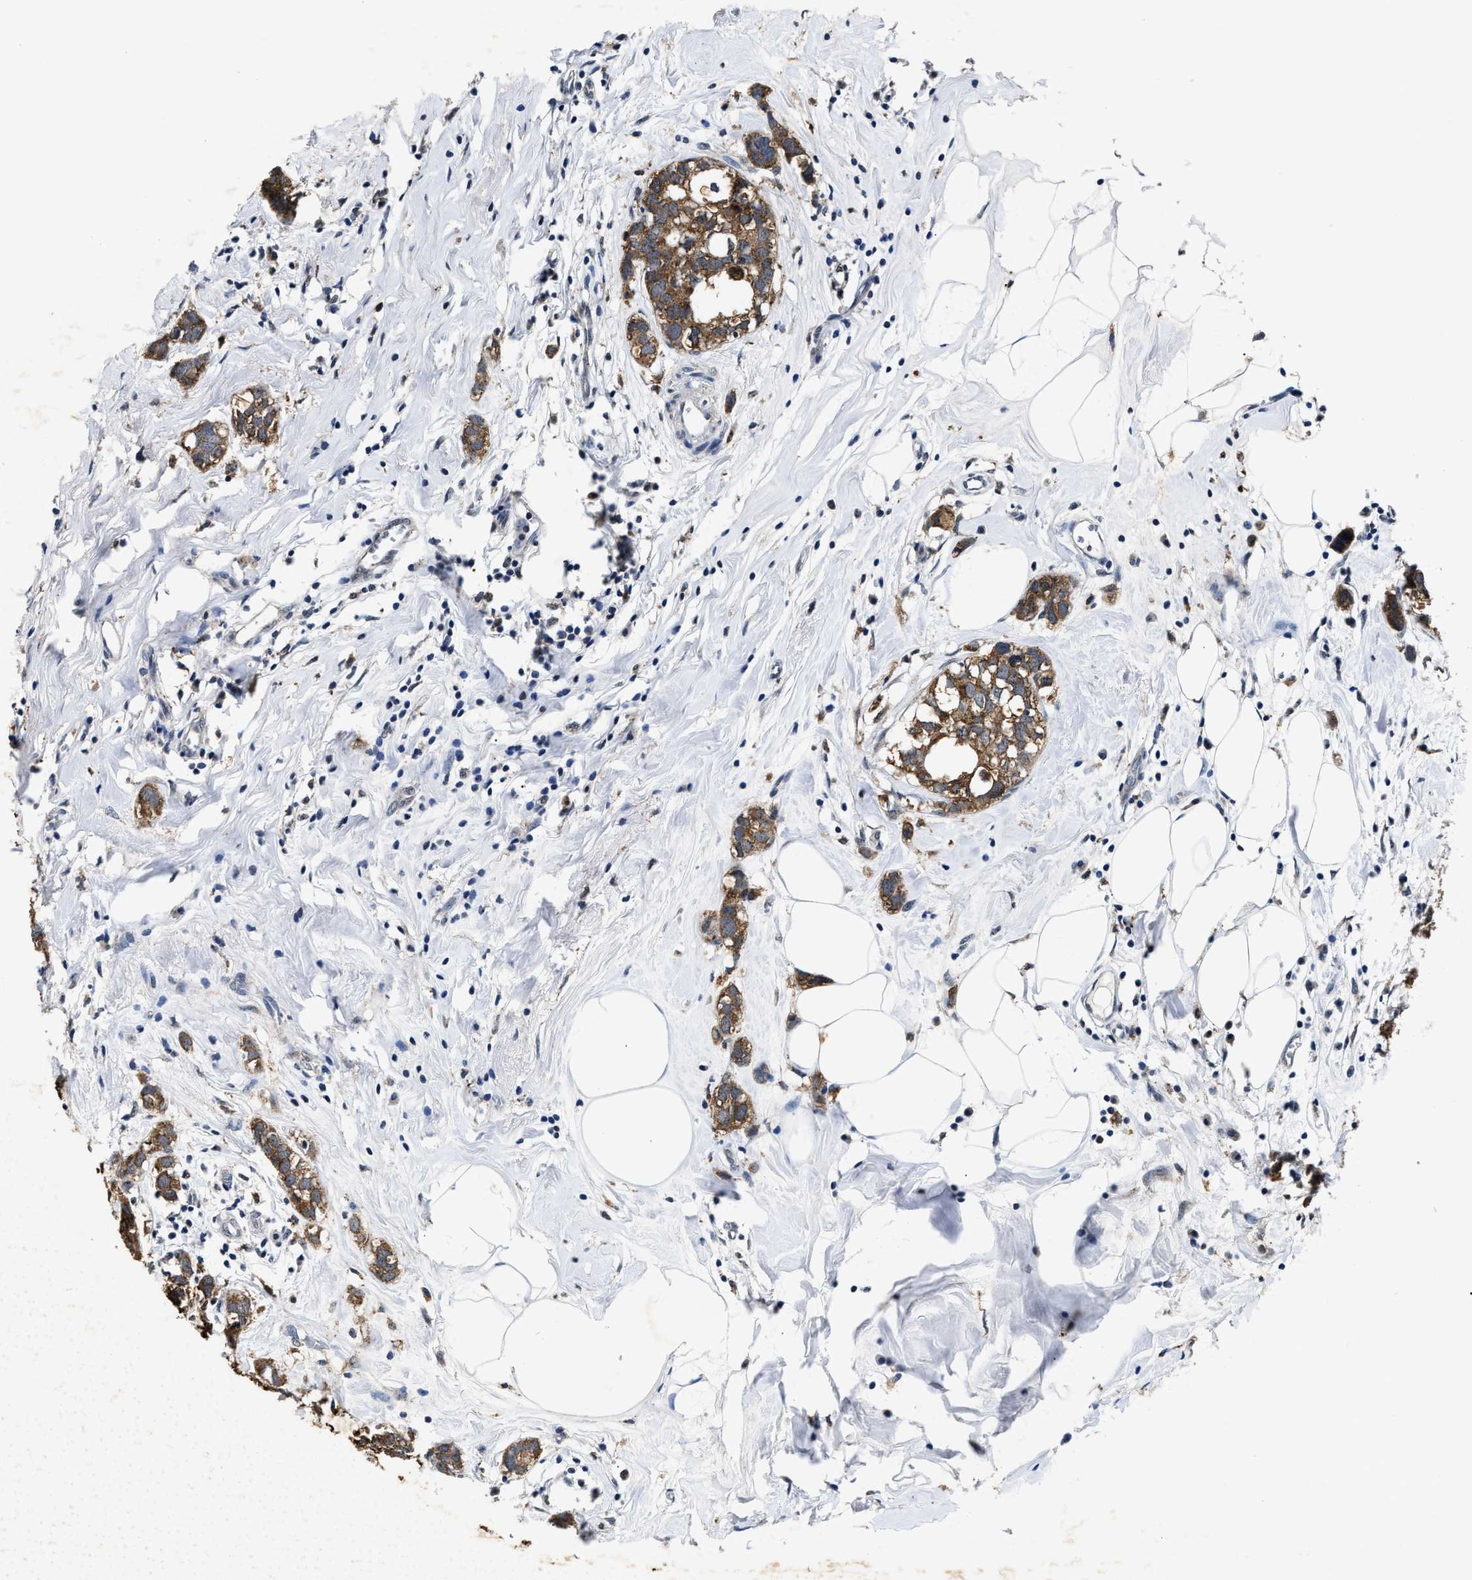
{"staining": {"intensity": "moderate", "quantity": ">75%", "location": "cytoplasmic/membranous"}, "tissue": "breast cancer", "cell_type": "Tumor cells", "image_type": "cancer", "snomed": [{"axis": "morphology", "description": "Normal tissue, NOS"}, {"axis": "morphology", "description": "Duct carcinoma"}, {"axis": "topography", "description": "Breast"}], "caption": "Immunohistochemical staining of human breast intraductal carcinoma shows medium levels of moderate cytoplasmic/membranous protein staining in approximately >75% of tumor cells. (brown staining indicates protein expression, while blue staining denotes nuclei).", "gene": "ACOX1", "patient": {"sex": "female", "age": 50}}